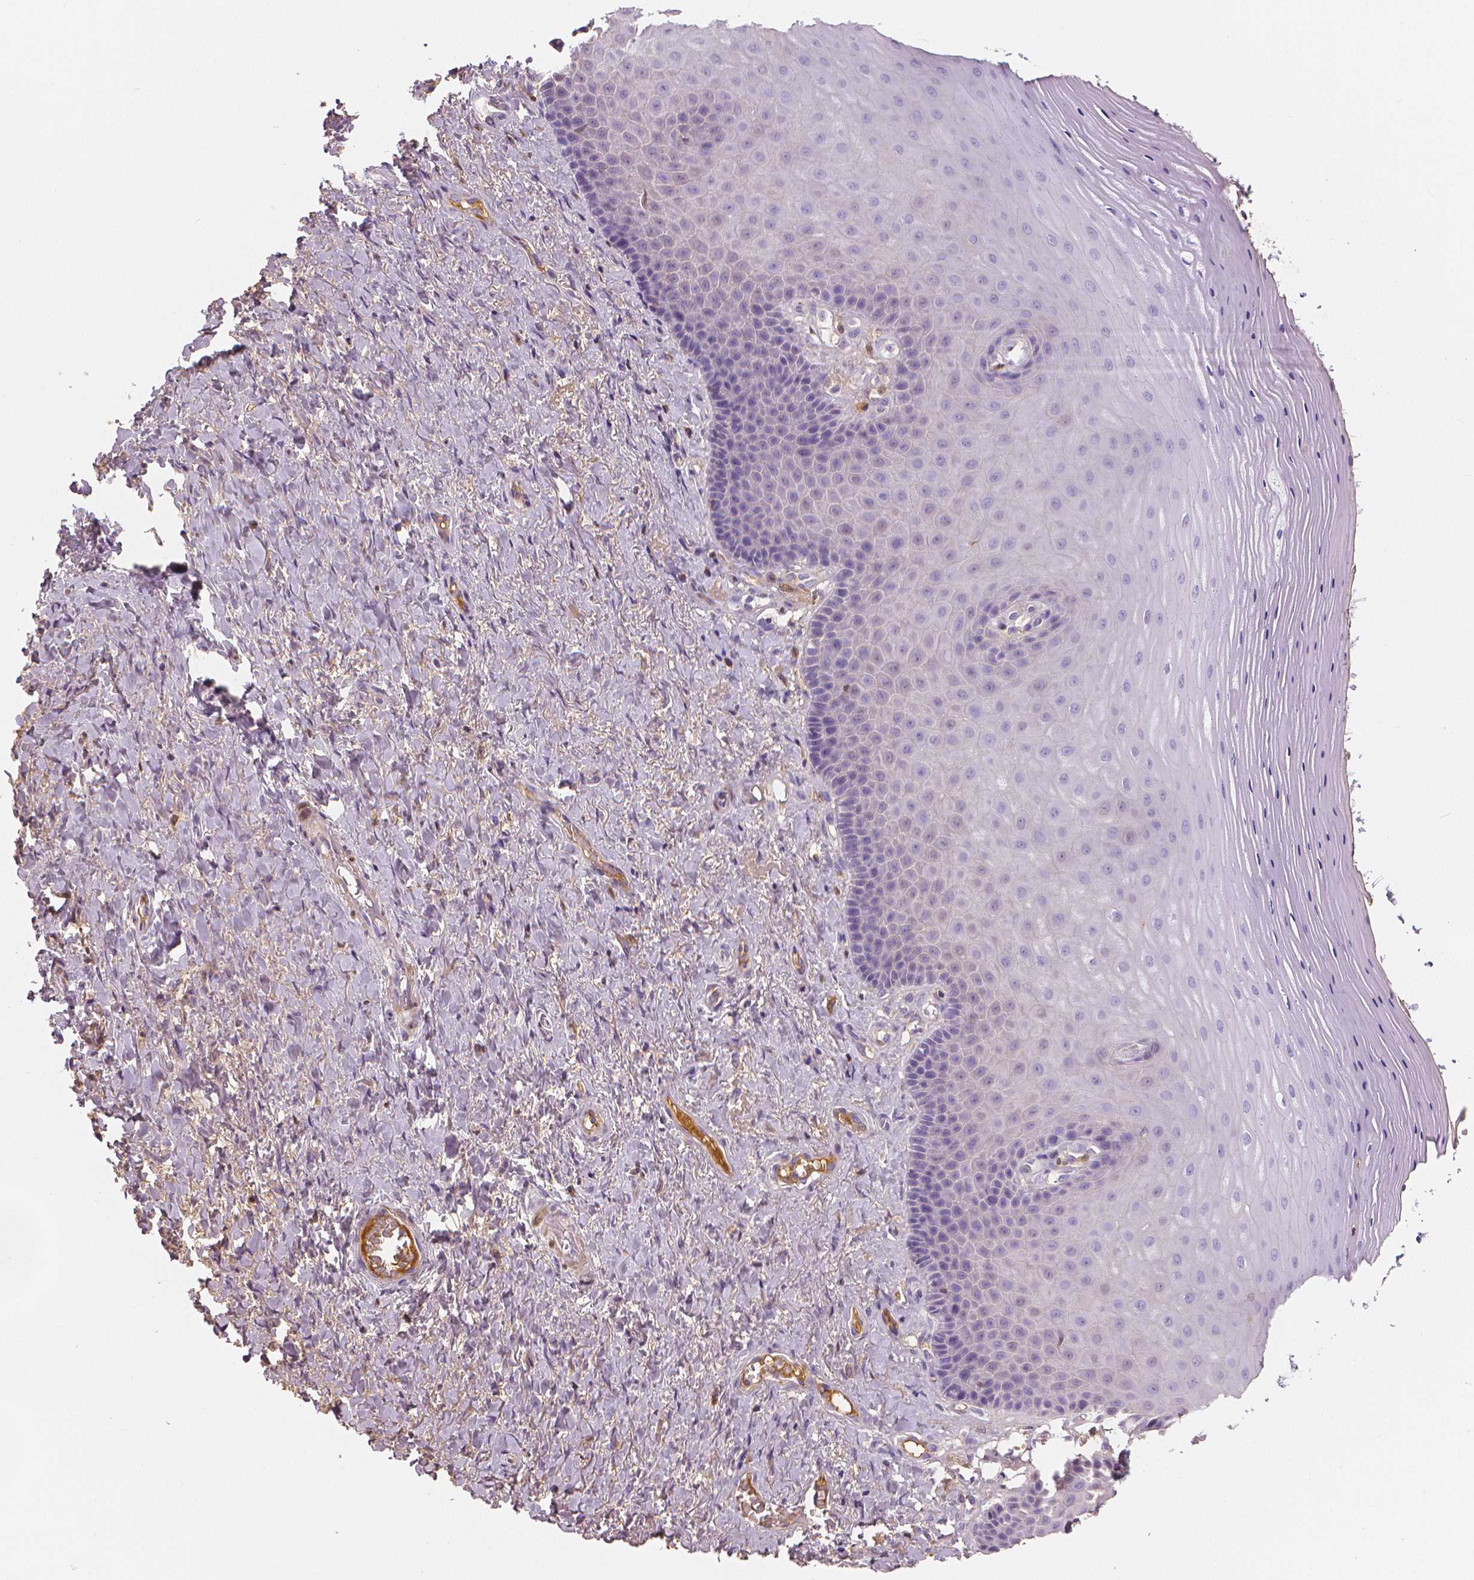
{"staining": {"intensity": "negative", "quantity": "none", "location": "none"}, "tissue": "vagina", "cell_type": "Squamous epithelial cells", "image_type": "normal", "snomed": [{"axis": "morphology", "description": "Normal tissue, NOS"}, {"axis": "topography", "description": "Vagina"}], "caption": "Immunohistochemistry of normal vagina demonstrates no staining in squamous epithelial cells.", "gene": "APOA4", "patient": {"sex": "female", "age": 83}}